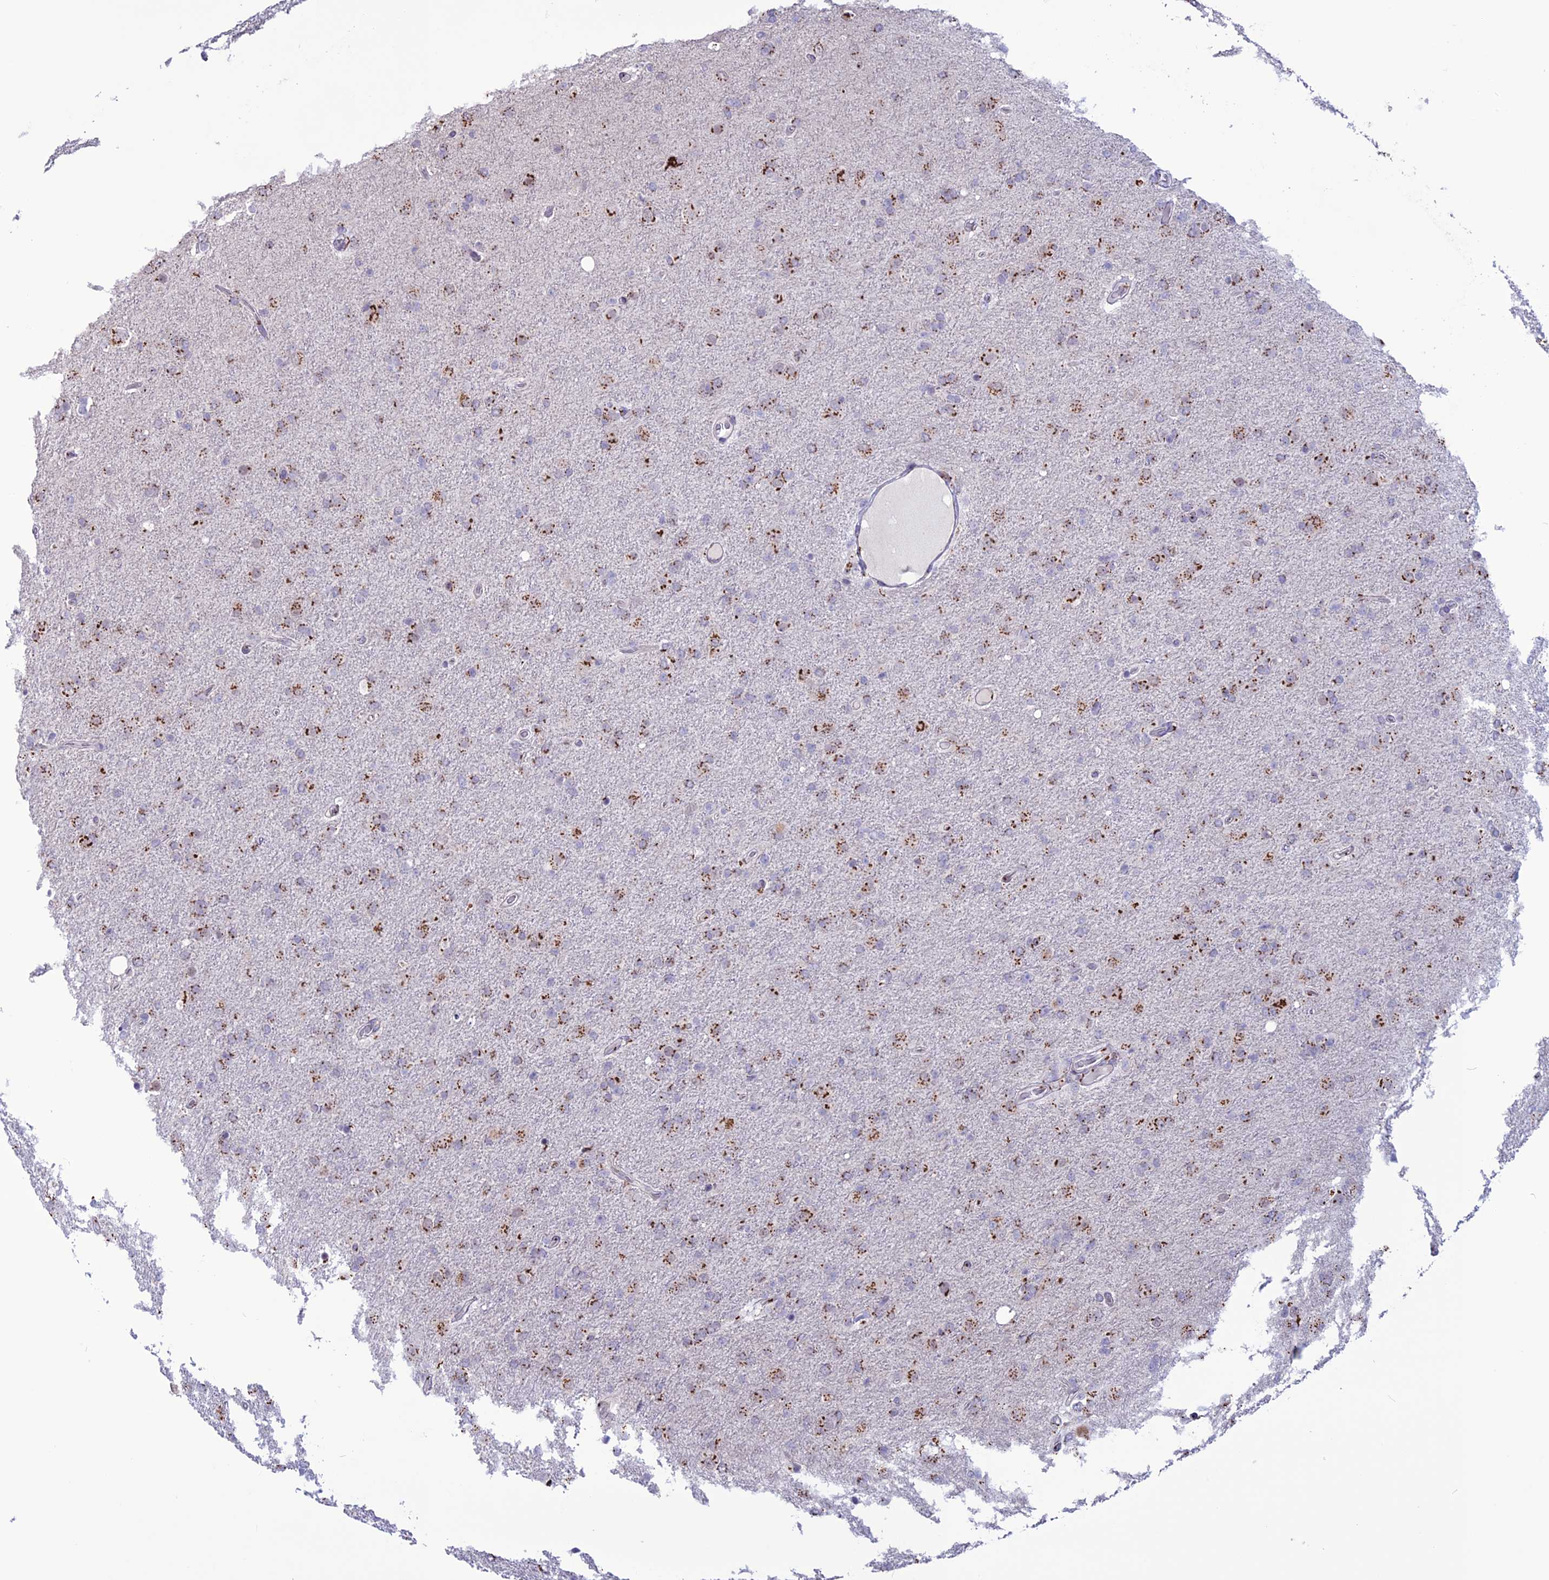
{"staining": {"intensity": "strong", "quantity": "25%-75%", "location": "cytoplasmic/membranous"}, "tissue": "glioma", "cell_type": "Tumor cells", "image_type": "cancer", "snomed": [{"axis": "morphology", "description": "Glioma, malignant, Low grade"}, {"axis": "topography", "description": "Brain"}], "caption": "Human glioma stained with a brown dye exhibits strong cytoplasmic/membranous positive expression in about 25%-75% of tumor cells.", "gene": "PLEKHA4", "patient": {"sex": "male", "age": 65}}